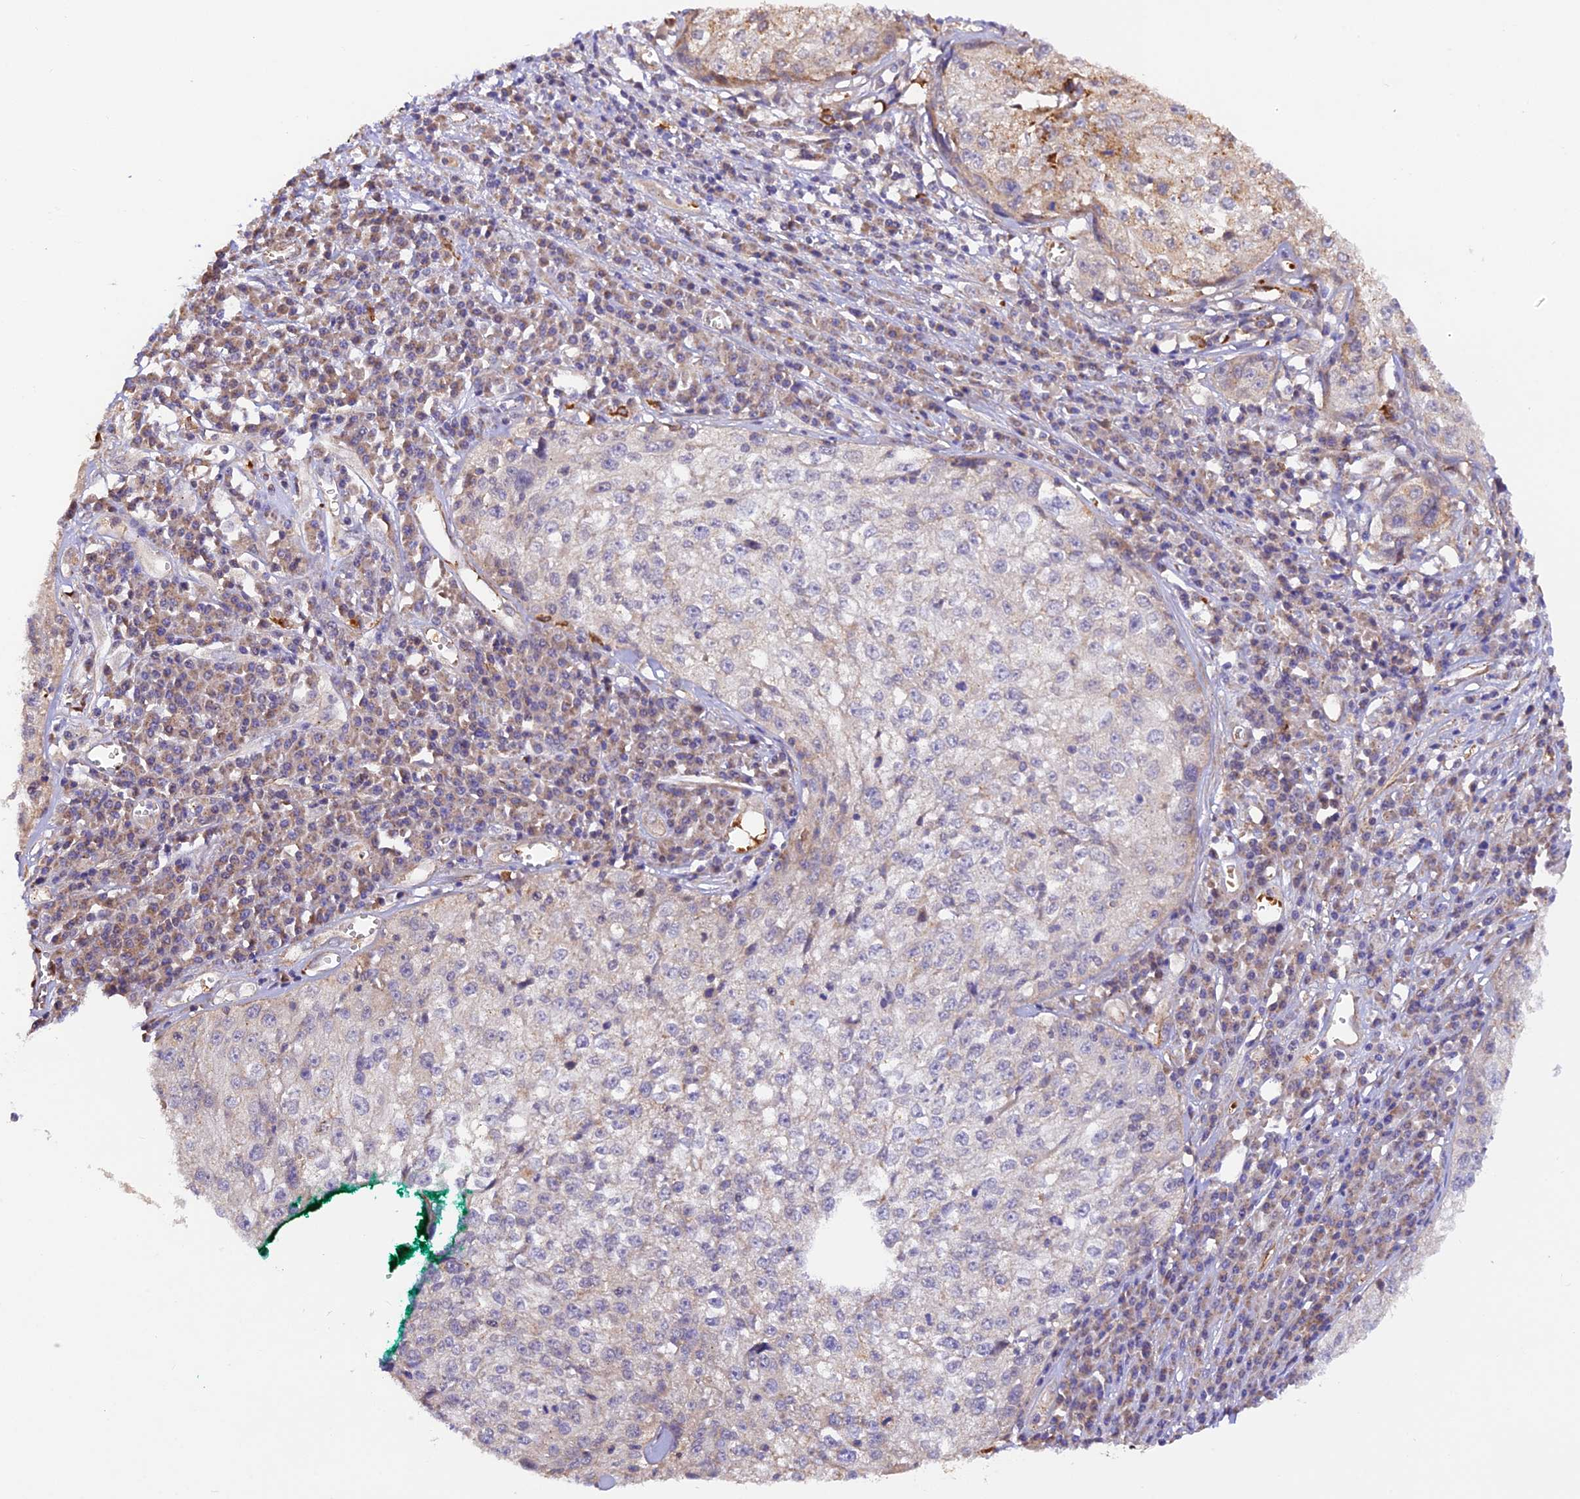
{"staining": {"intensity": "negative", "quantity": "none", "location": "none"}, "tissue": "cervical cancer", "cell_type": "Tumor cells", "image_type": "cancer", "snomed": [{"axis": "morphology", "description": "Squamous cell carcinoma, NOS"}, {"axis": "topography", "description": "Cervix"}], "caption": "A high-resolution image shows IHC staining of cervical cancer, which exhibits no significant positivity in tumor cells.", "gene": "WDFY4", "patient": {"sex": "female", "age": 57}}